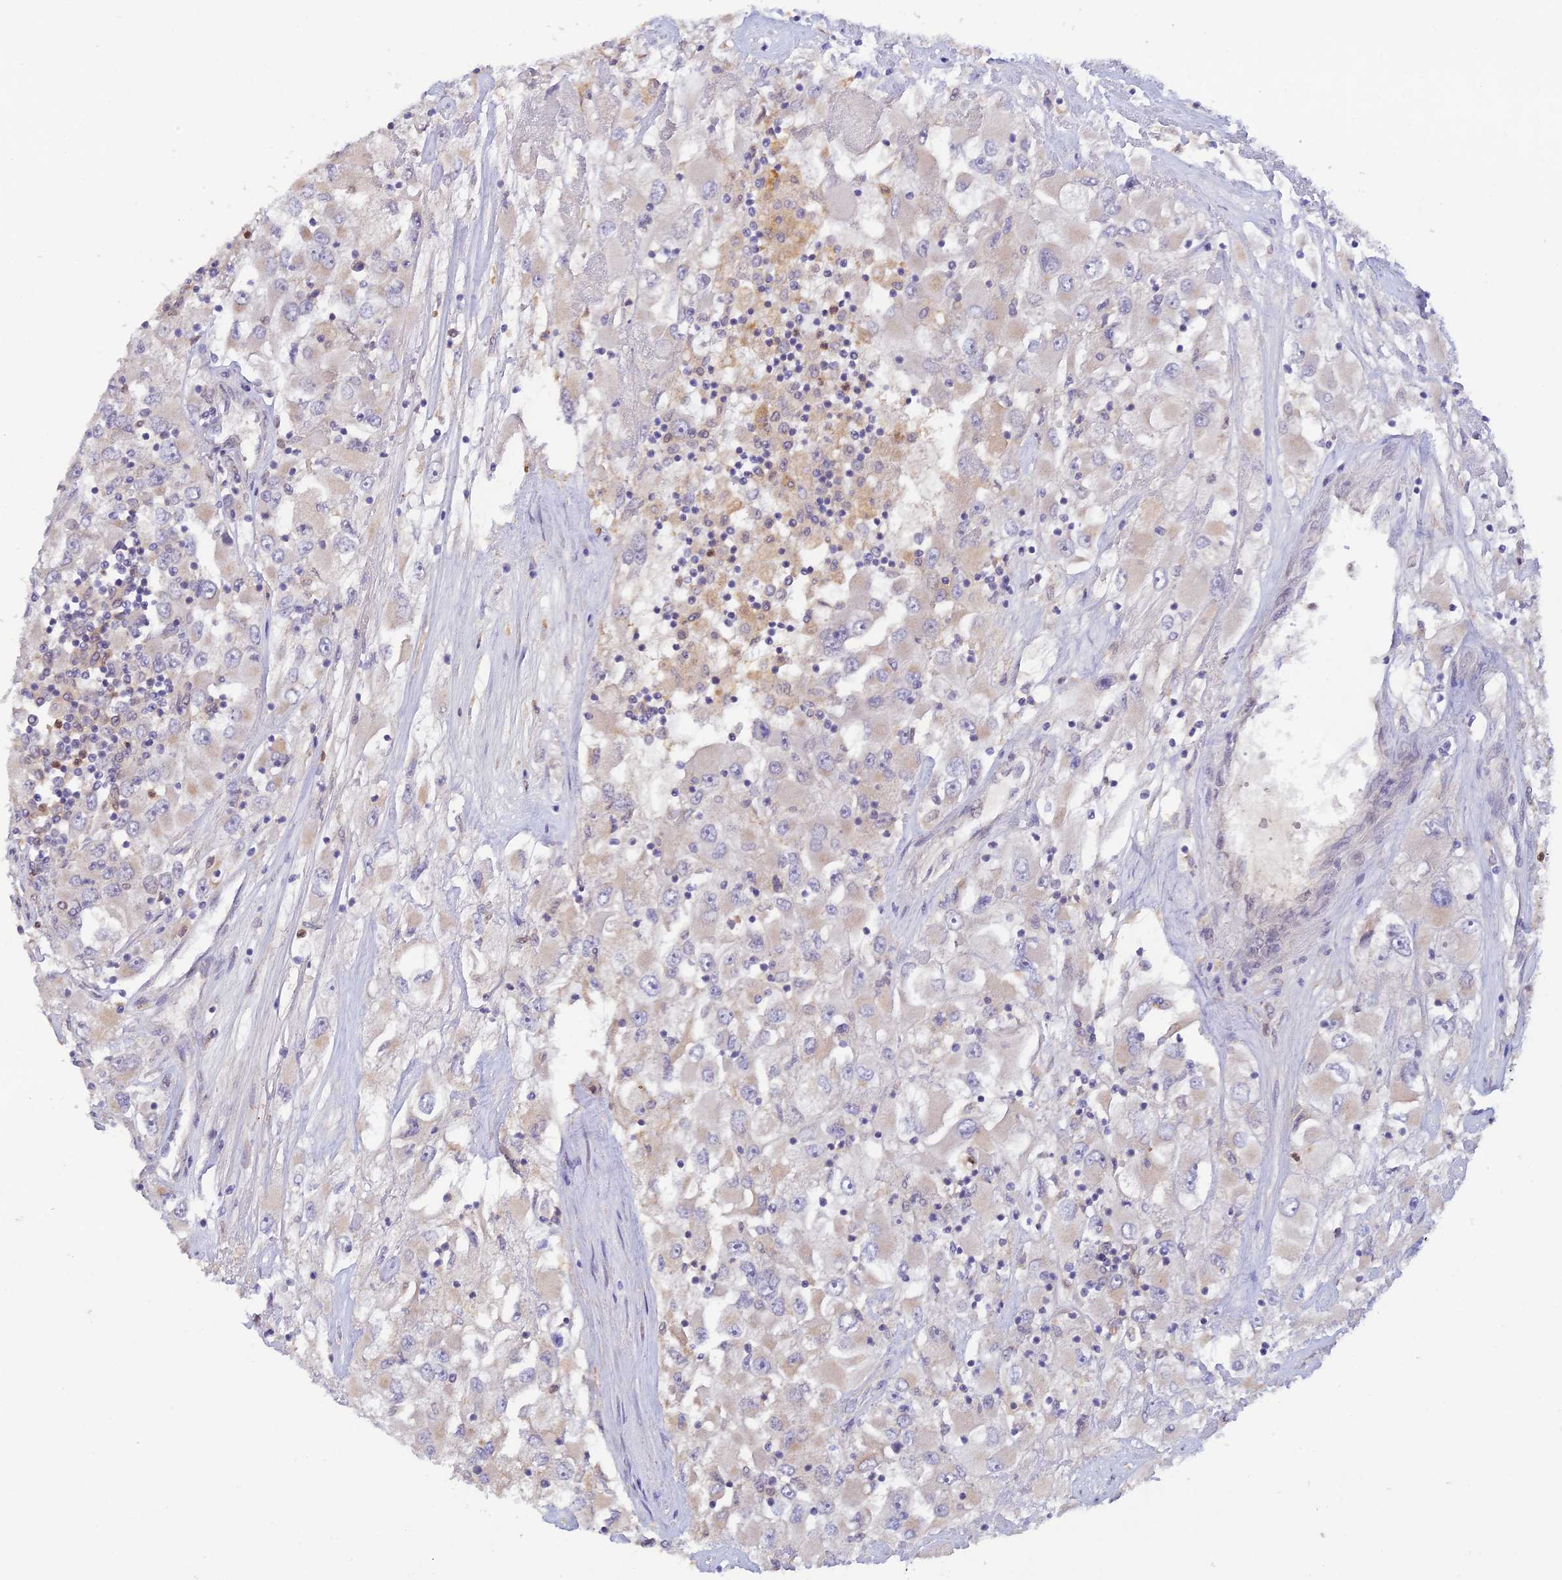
{"staining": {"intensity": "negative", "quantity": "none", "location": "none"}, "tissue": "renal cancer", "cell_type": "Tumor cells", "image_type": "cancer", "snomed": [{"axis": "morphology", "description": "Adenocarcinoma, NOS"}, {"axis": "topography", "description": "Kidney"}], "caption": "There is no significant positivity in tumor cells of renal cancer (adenocarcinoma). (Immunohistochemistry (ihc), brightfield microscopy, high magnification).", "gene": "FASTKD5", "patient": {"sex": "female", "age": 52}}